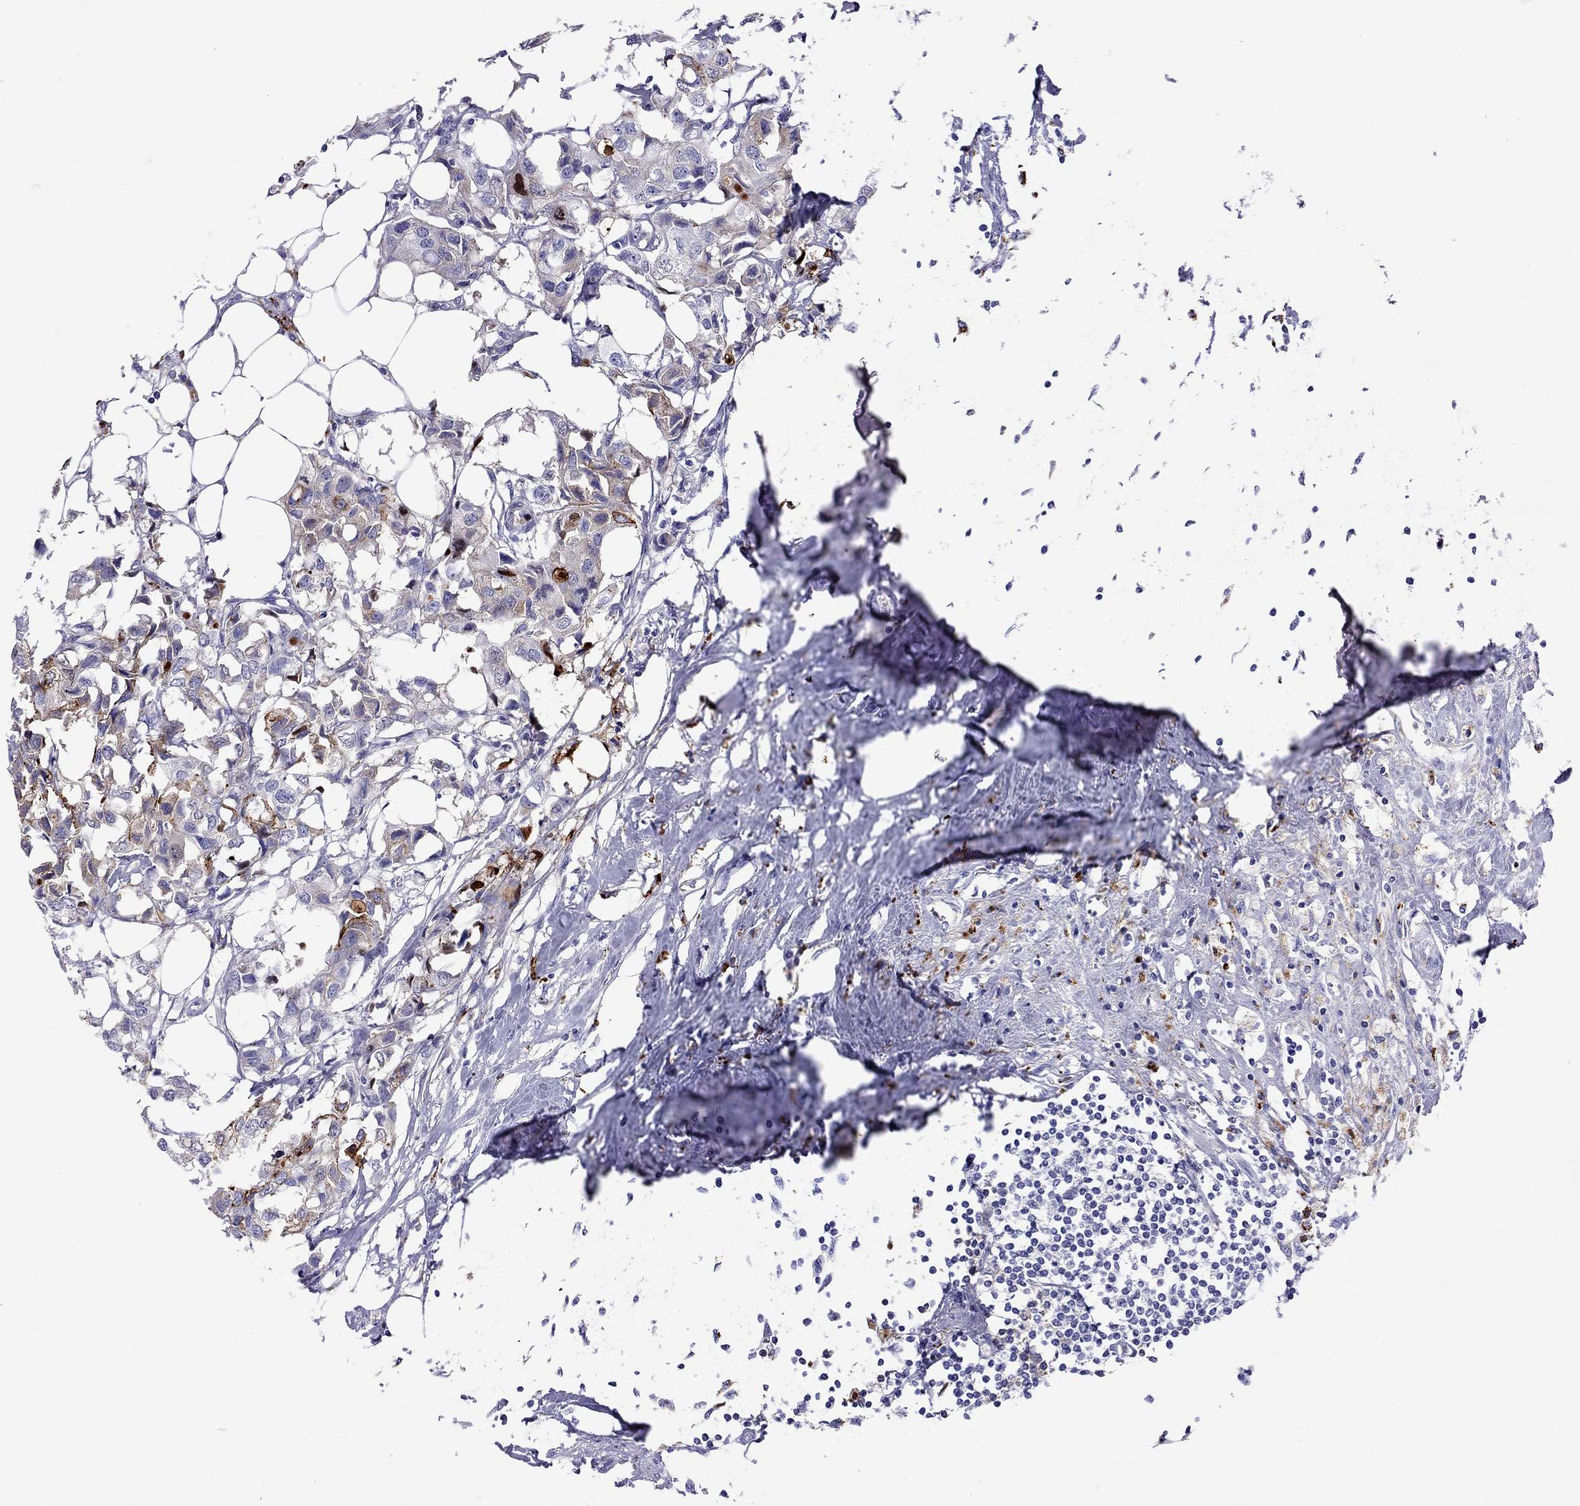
{"staining": {"intensity": "moderate", "quantity": "<25%", "location": "cytoplasmic/membranous"}, "tissue": "breast cancer", "cell_type": "Tumor cells", "image_type": "cancer", "snomed": [{"axis": "morphology", "description": "Duct carcinoma"}, {"axis": "topography", "description": "Breast"}], "caption": "IHC (DAB) staining of intraductal carcinoma (breast) demonstrates moderate cytoplasmic/membranous protein expression in about <25% of tumor cells.", "gene": "SERPINA3", "patient": {"sex": "female", "age": 80}}